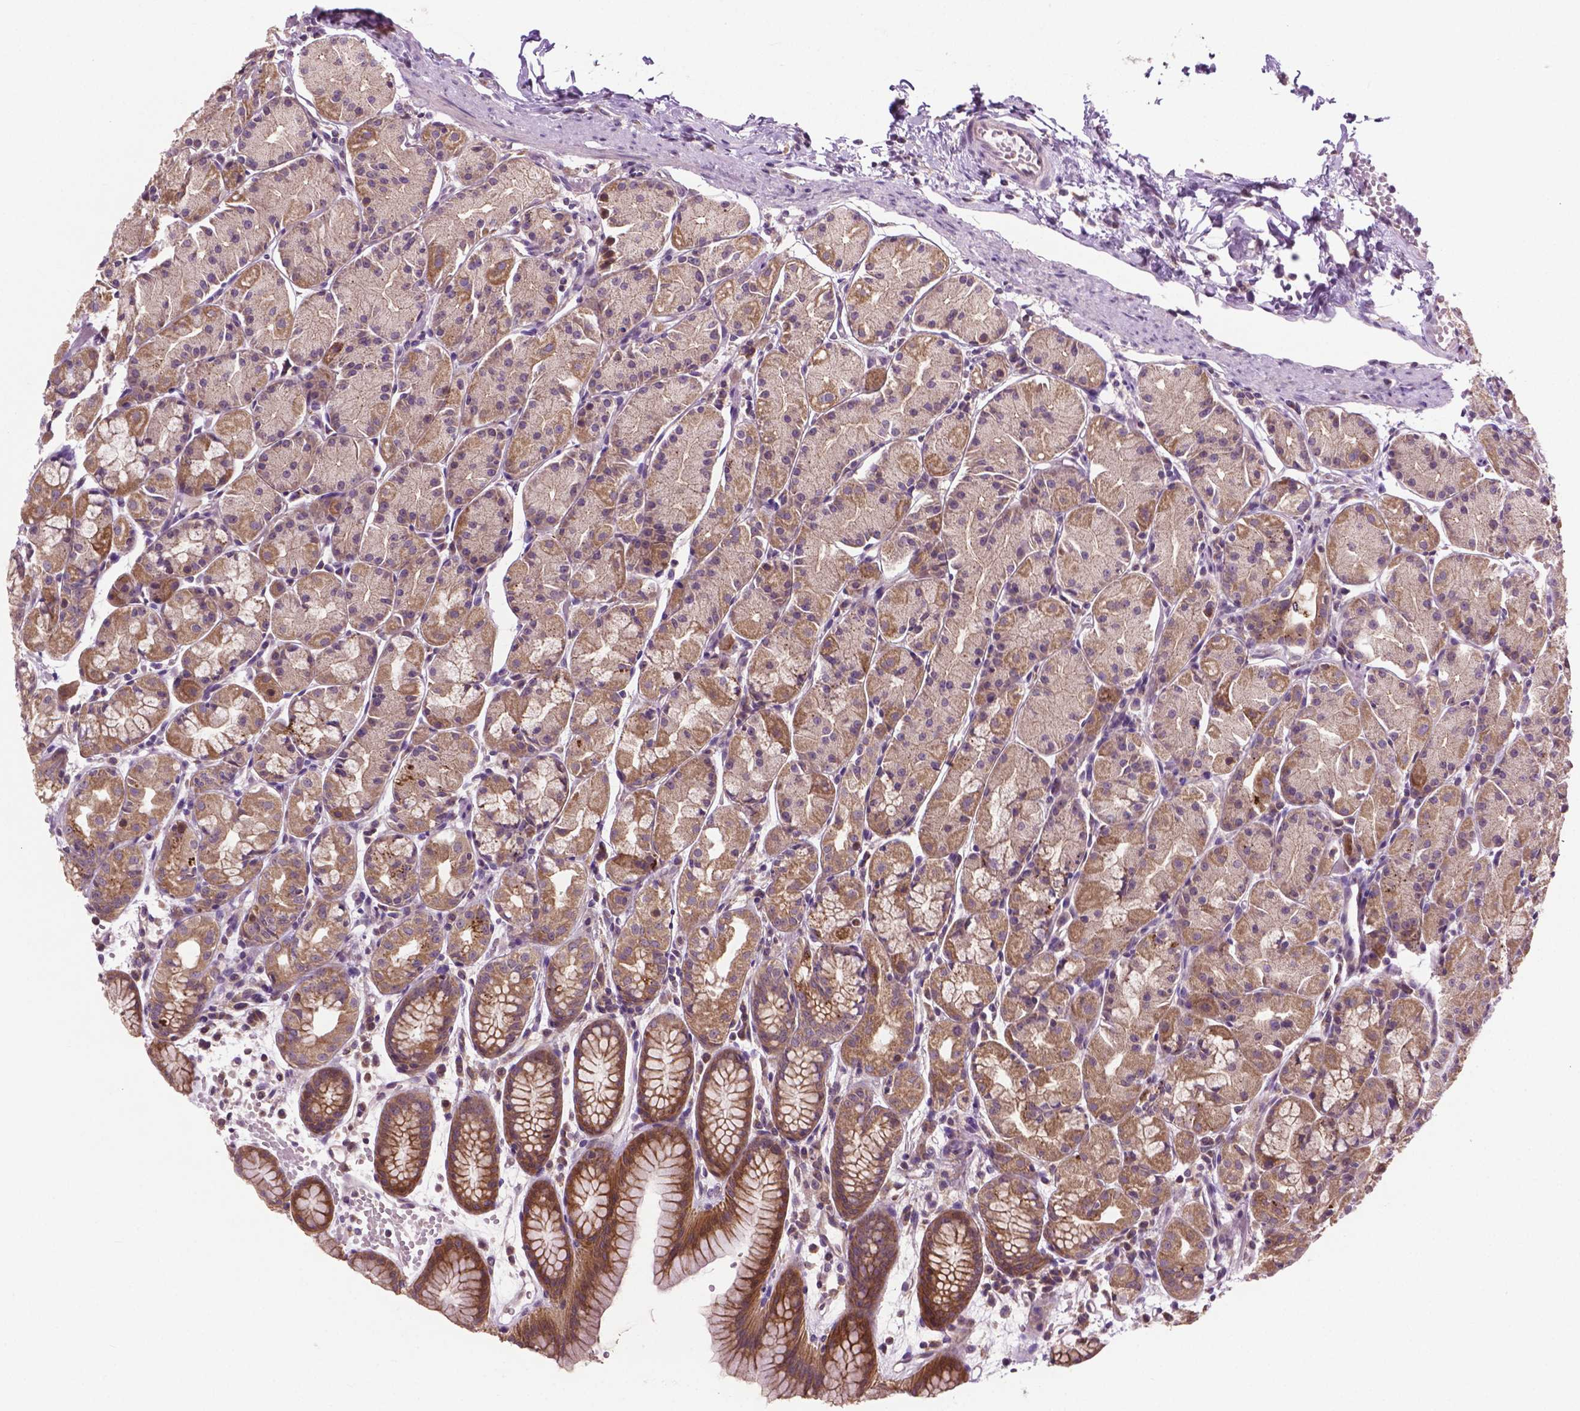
{"staining": {"intensity": "moderate", "quantity": ">75%", "location": "cytoplasmic/membranous"}, "tissue": "stomach", "cell_type": "Glandular cells", "image_type": "normal", "snomed": [{"axis": "morphology", "description": "Normal tissue, NOS"}, {"axis": "topography", "description": "Stomach, upper"}], "caption": "Immunohistochemistry (IHC) staining of unremarkable stomach, which shows medium levels of moderate cytoplasmic/membranous positivity in approximately >75% of glandular cells indicating moderate cytoplasmic/membranous protein positivity. The staining was performed using DAB (brown) for protein detection and nuclei were counterstained in hematoxylin (blue).", "gene": "MZT1", "patient": {"sex": "male", "age": 47}}